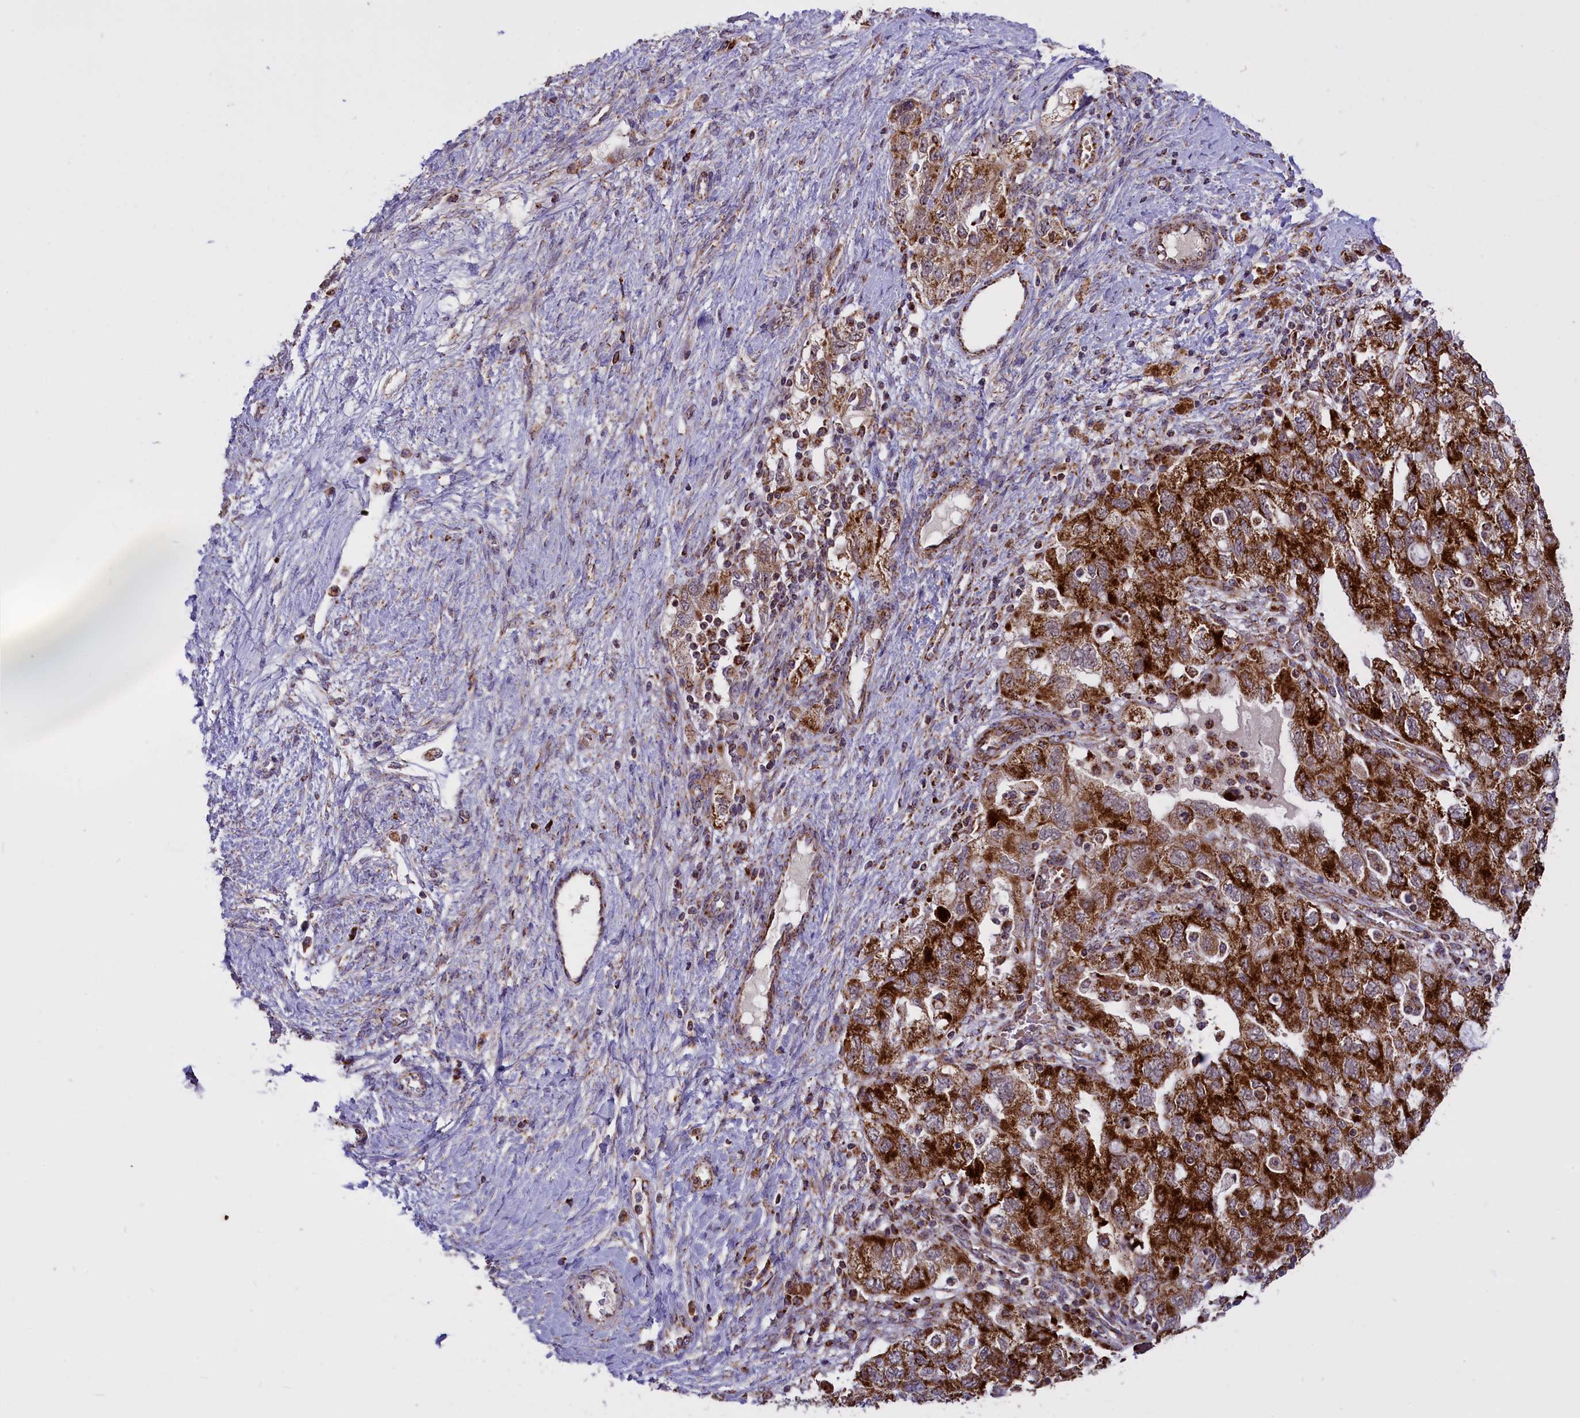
{"staining": {"intensity": "strong", "quantity": ">75%", "location": "cytoplasmic/membranous"}, "tissue": "ovarian cancer", "cell_type": "Tumor cells", "image_type": "cancer", "snomed": [{"axis": "morphology", "description": "Carcinoma, NOS"}, {"axis": "morphology", "description": "Cystadenocarcinoma, serous, NOS"}, {"axis": "topography", "description": "Ovary"}], "caption": "The photomicrograph displays immunohistochemical staining of carcinoma (ovarian). There is strong cytoplasmic/membranous expression is present in about >75% of tumor cells.", "gene": "NDUFS5", "patient": {"sex": "female", "age": 69}}